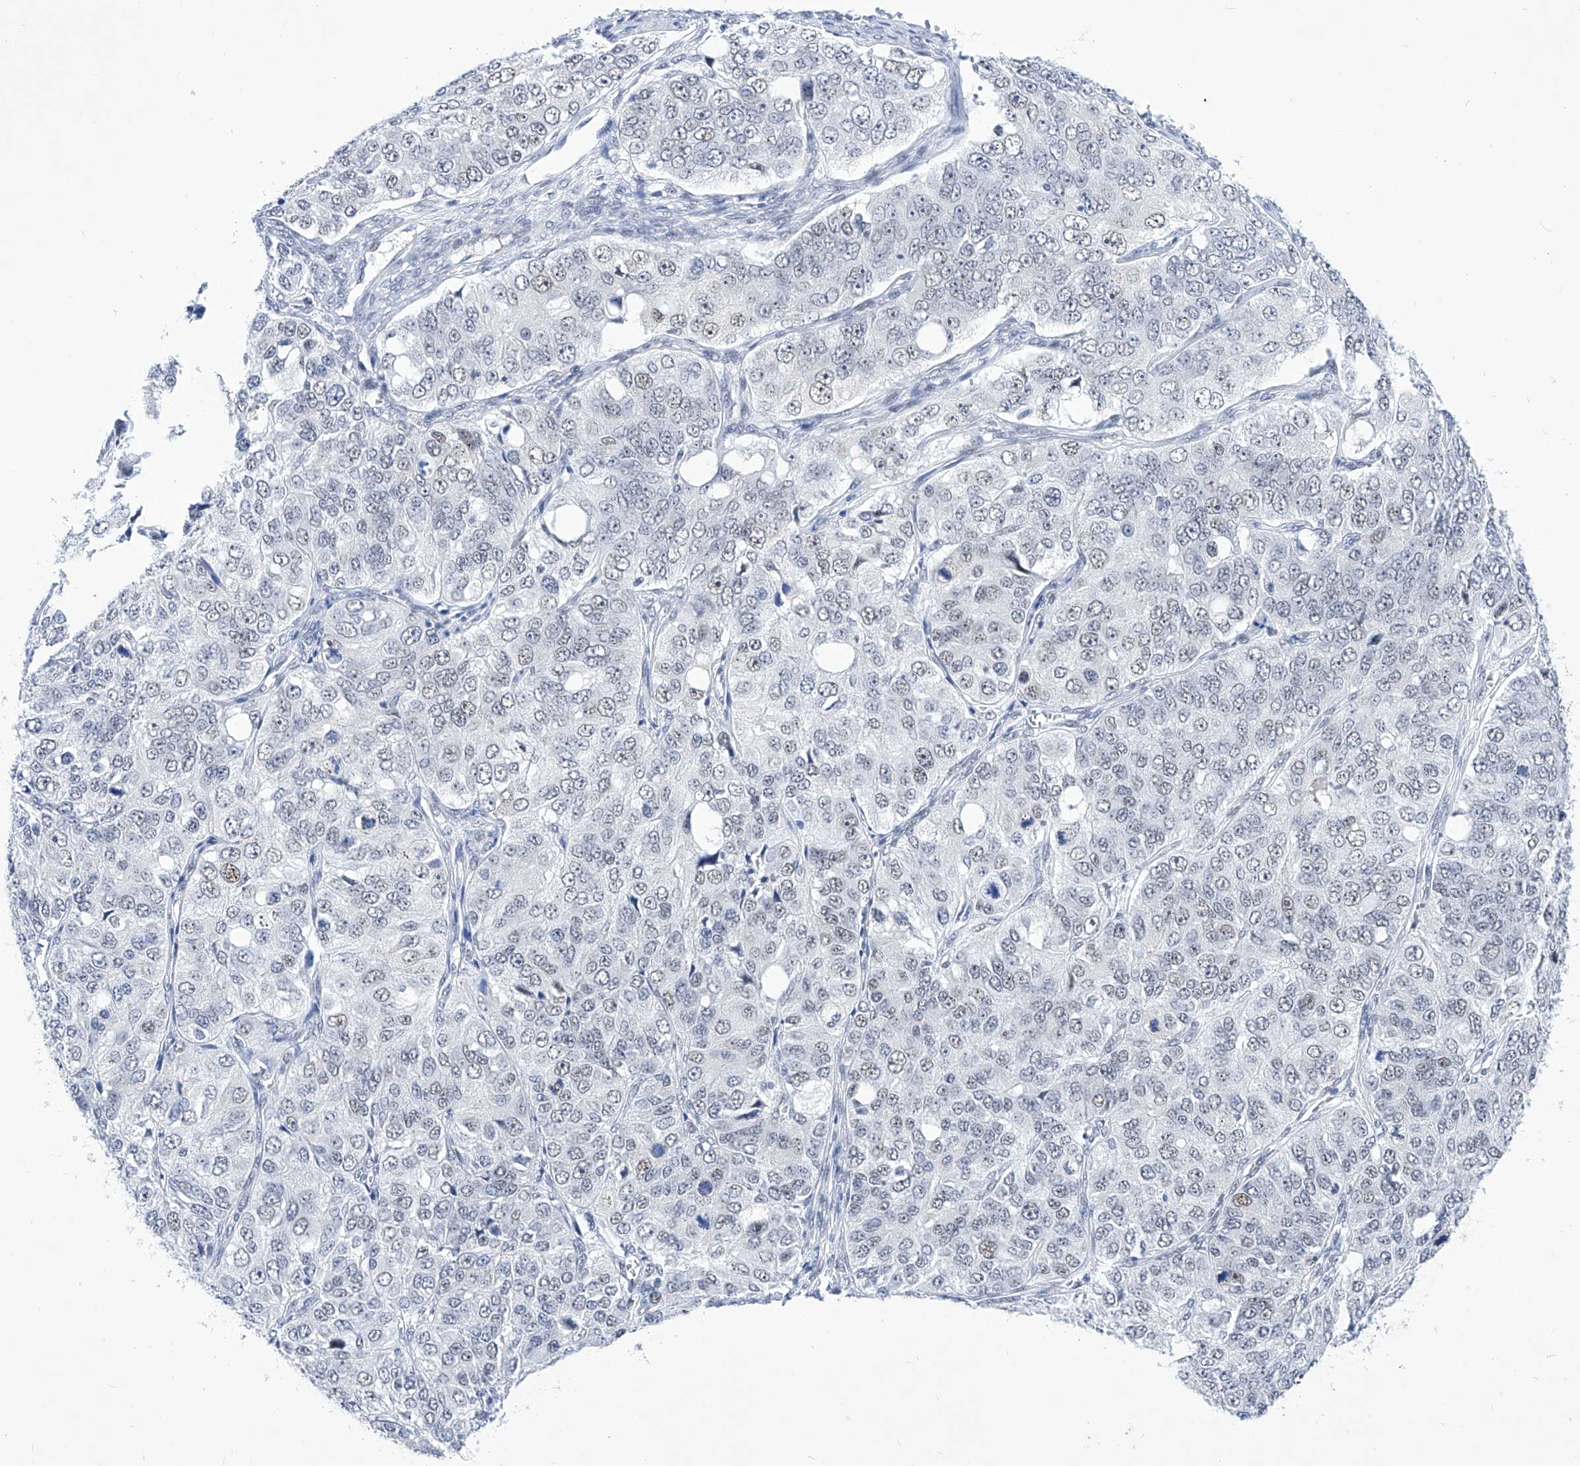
{"staining": {"intensity": "weak", "quantity": "<25%", "location": "nuclear"}, "tissue": "ovarian cancer", "cell_type": "Tumor cells", "image_type": "cancer", "snomed": [{"axis": "morphology", "description": "Carcinoma, endometroid"}, {"axis": "topography", "description": "Ovary"}], "caption": "IHC of human ovarian endometroid carcinoma reveals no expression in tumor cells.", "gene": "SART1", "patient": {"sex": "female", "age": 51}}